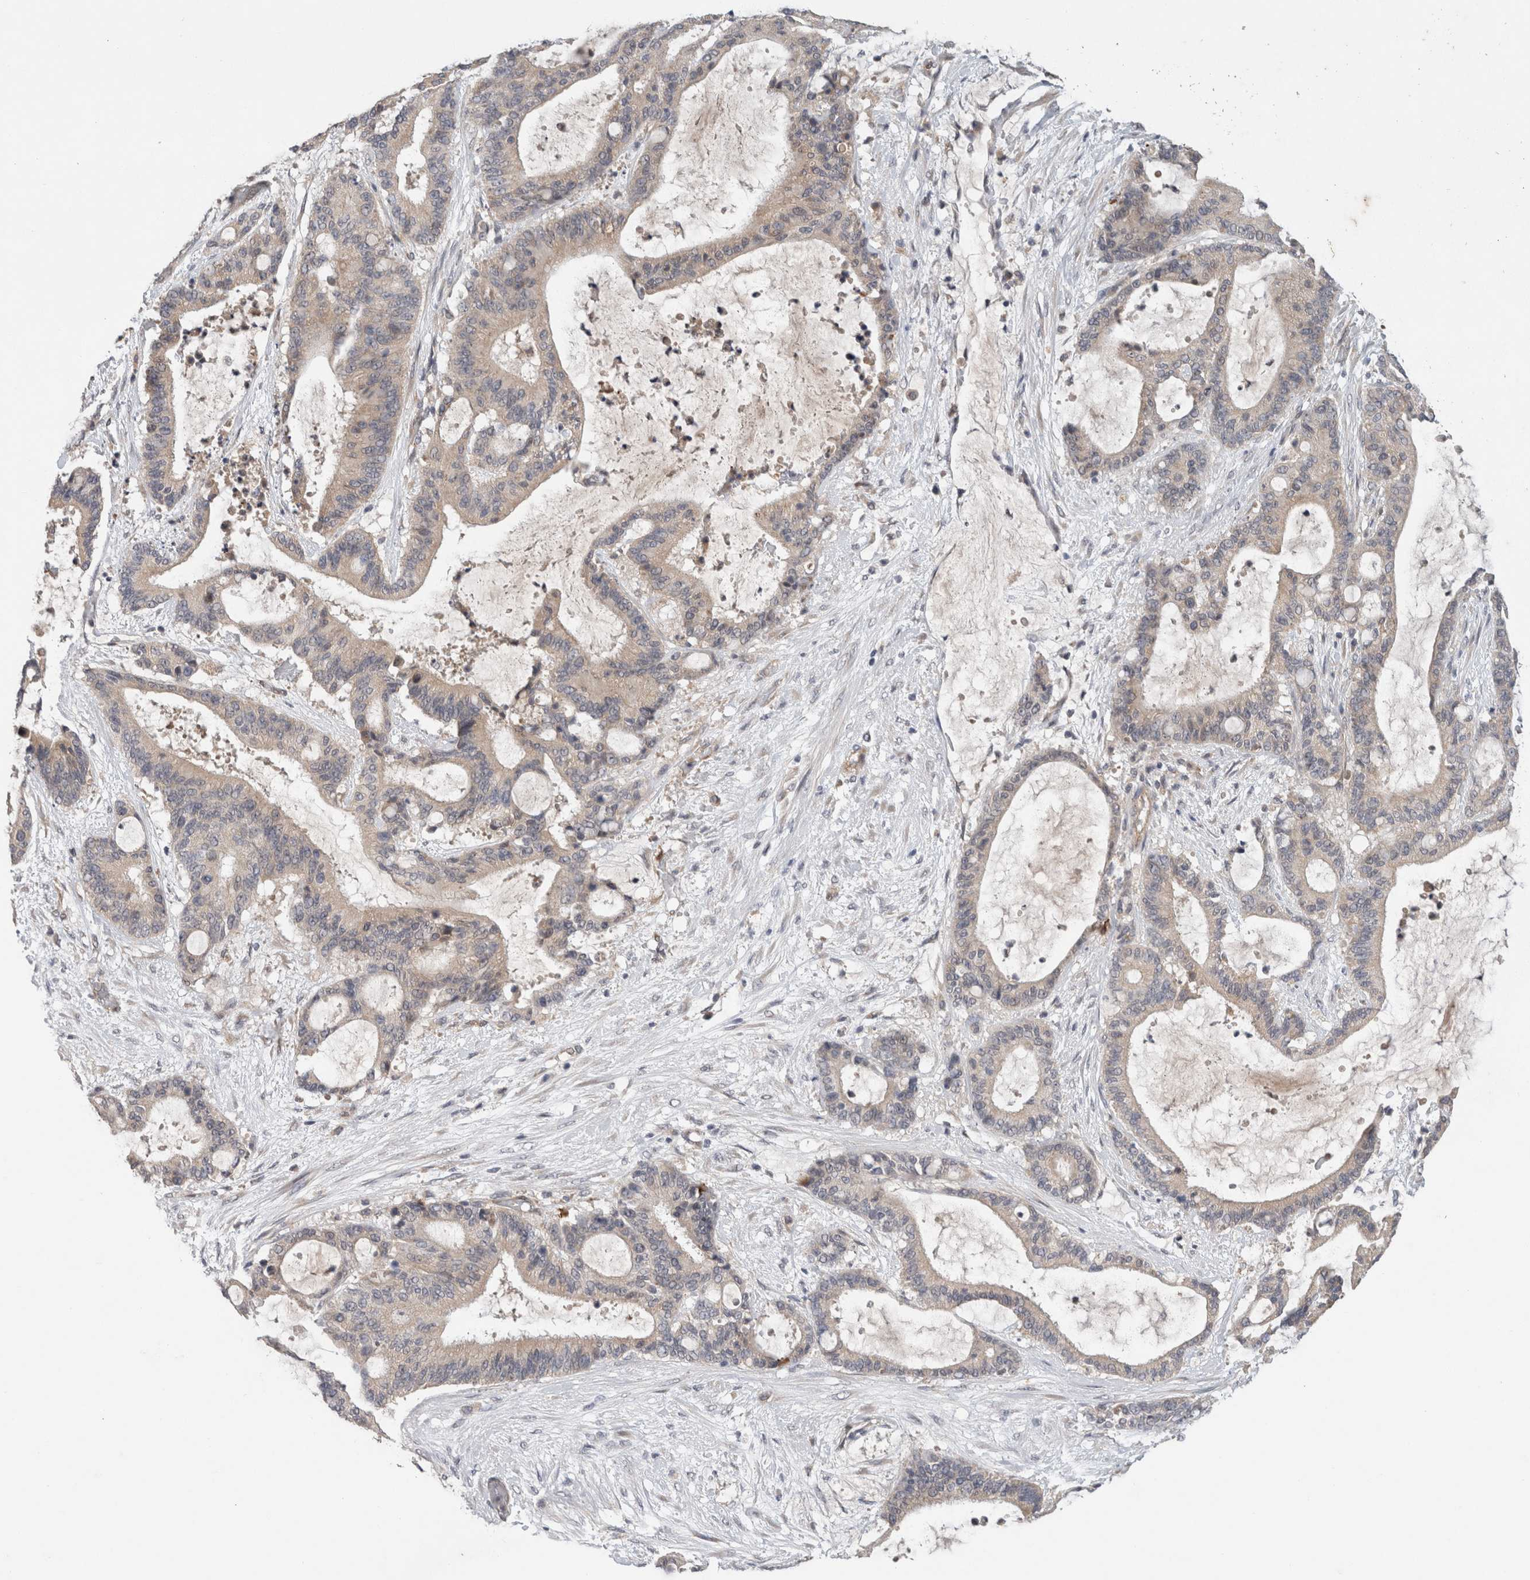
{"staining": {"intensity": "negative", "quantity": "none", "location": "none"}, "tissue": "liver cancer", "cell_type": "Tumor cells", "image_type": "cancer", "snomed": [{"axis": "morphology", "description": "Cholangiocarcinoma"}, {"axis": "topography", "description": "Liver"}], "caption": "This is a histopathology image of IHC staining of liver cholangiocarcinoma, which shows no positivity in tumor cells. Nuclei are stained in blue.", "gene": "SGK1", "patient": {"sex": "female", "age": 73}}